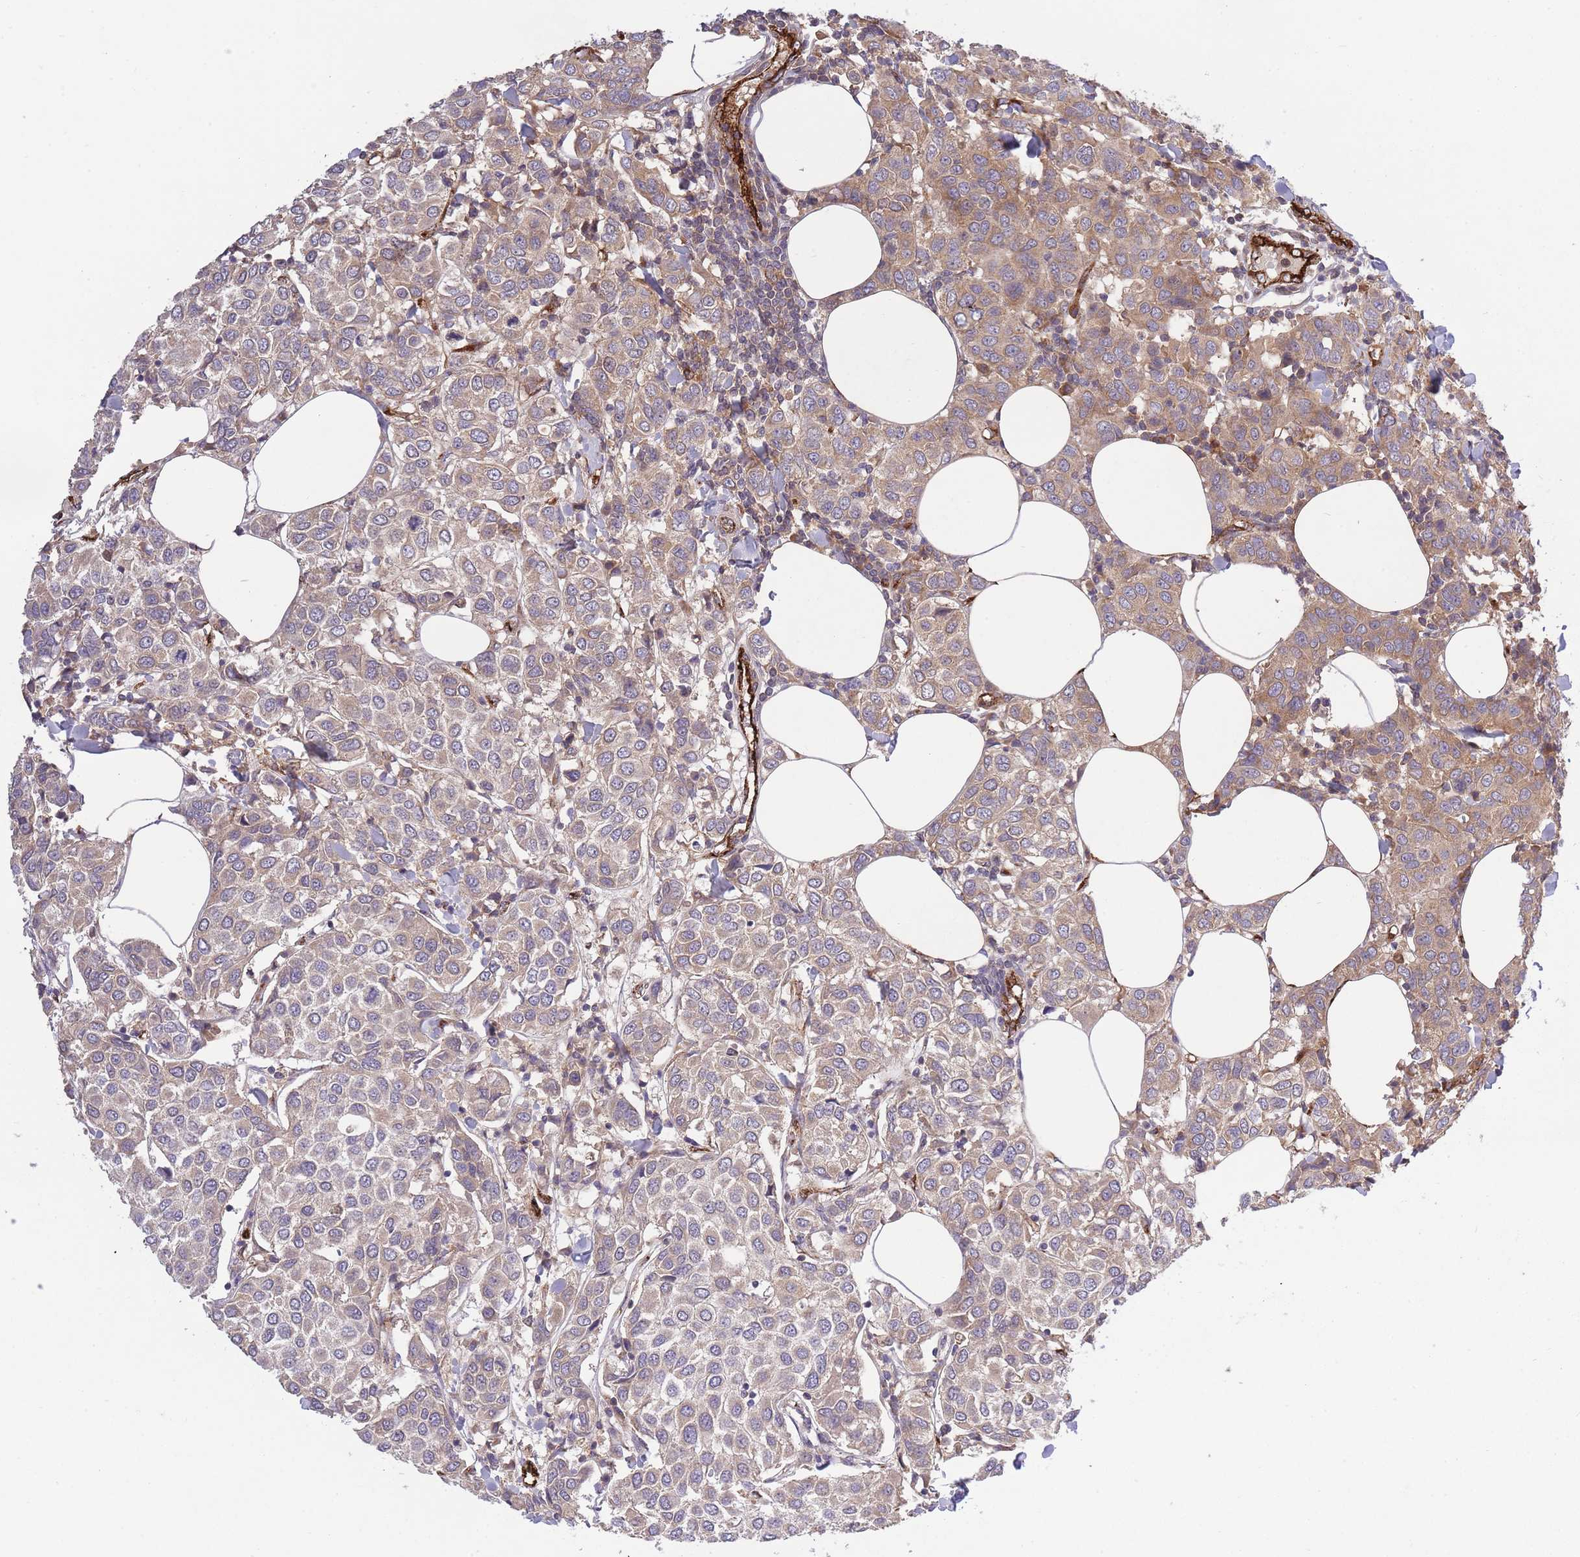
{"staining": {"intensity": "weak", "quantity": "25%-75%", "location": "cytoplasmic/membranous"}, "tissue": "breast cancer", "cell_type": "Tumor cells", "image_type": "cancer", "snomed": [{"axis": "morphology", "description": "Duct carcinoma"}, {"axis": "topography", "description": "Breast"}], "caption": "Protein staining of intraductal carcinoma (breast) tissue demonstrates weak cytoplasmic/membranous expression in about 25%-75% of tumor cells. (brown staining indicates protein expression, while blue staining denotes nuclei).", "gene": "CISH", "patient": {"sex": "female", "age": 55}}